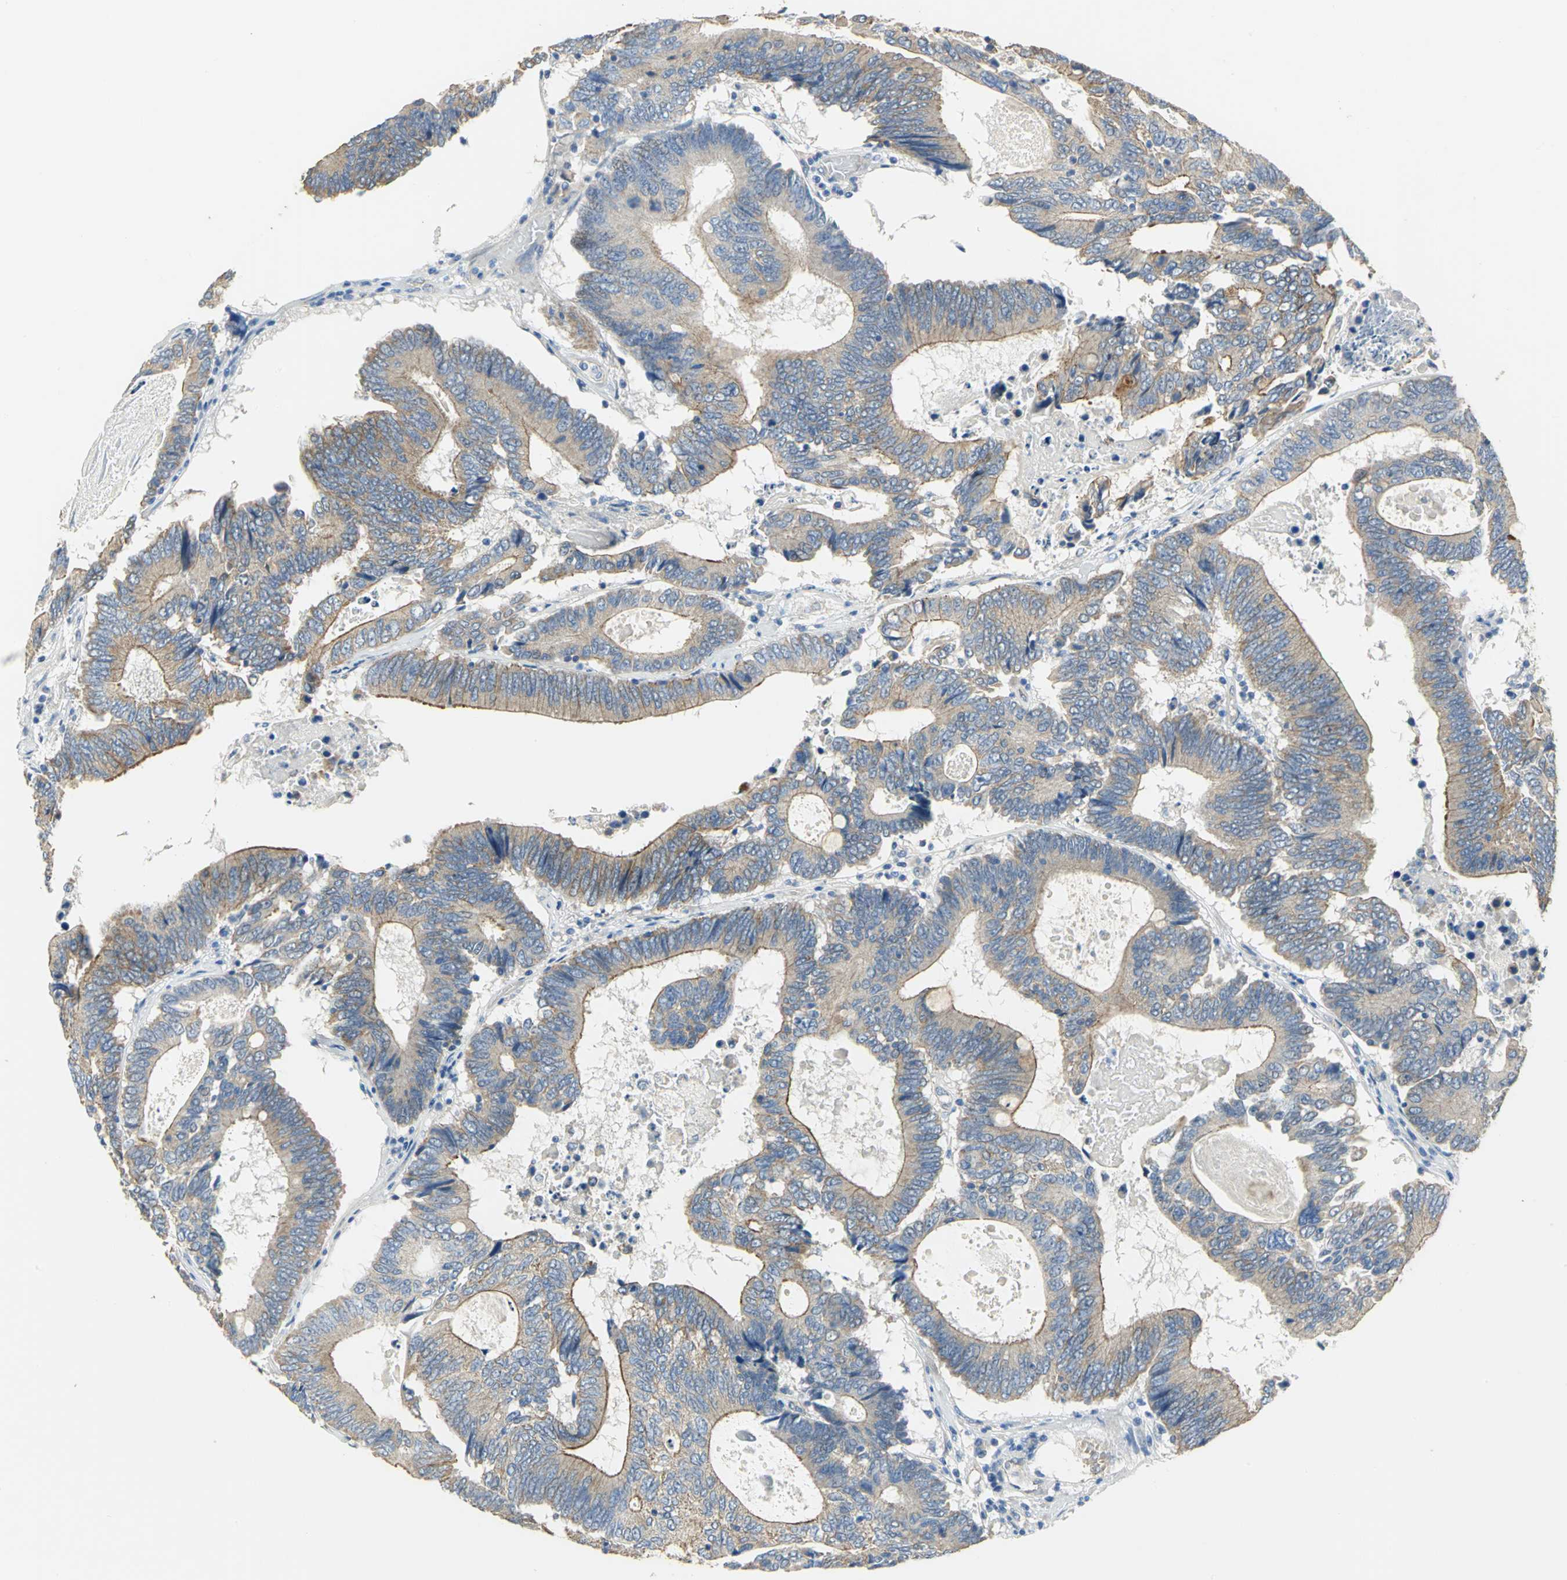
{"staining": {"intensity": "moderate", "quantity": ">75%", "location": "cytoplasmic/membranous"}, "tissue": "colorectal cancer", "cell_type": "Tumor cells", "image_type": "cancer", "snomed": [{"axis": "morphology", "description": "Adenocarcinoma, NOS"}, {"axis": "topography", "description": "Colon"}], "caption": "Tumor cells demonstrate moderate cytoplasmic/membranous positivity in about >75% of cells in colorectal cancer (adenocarcinoma).", "gene": "HTR1F", "patient": {"sex": "female", "age": 78}}